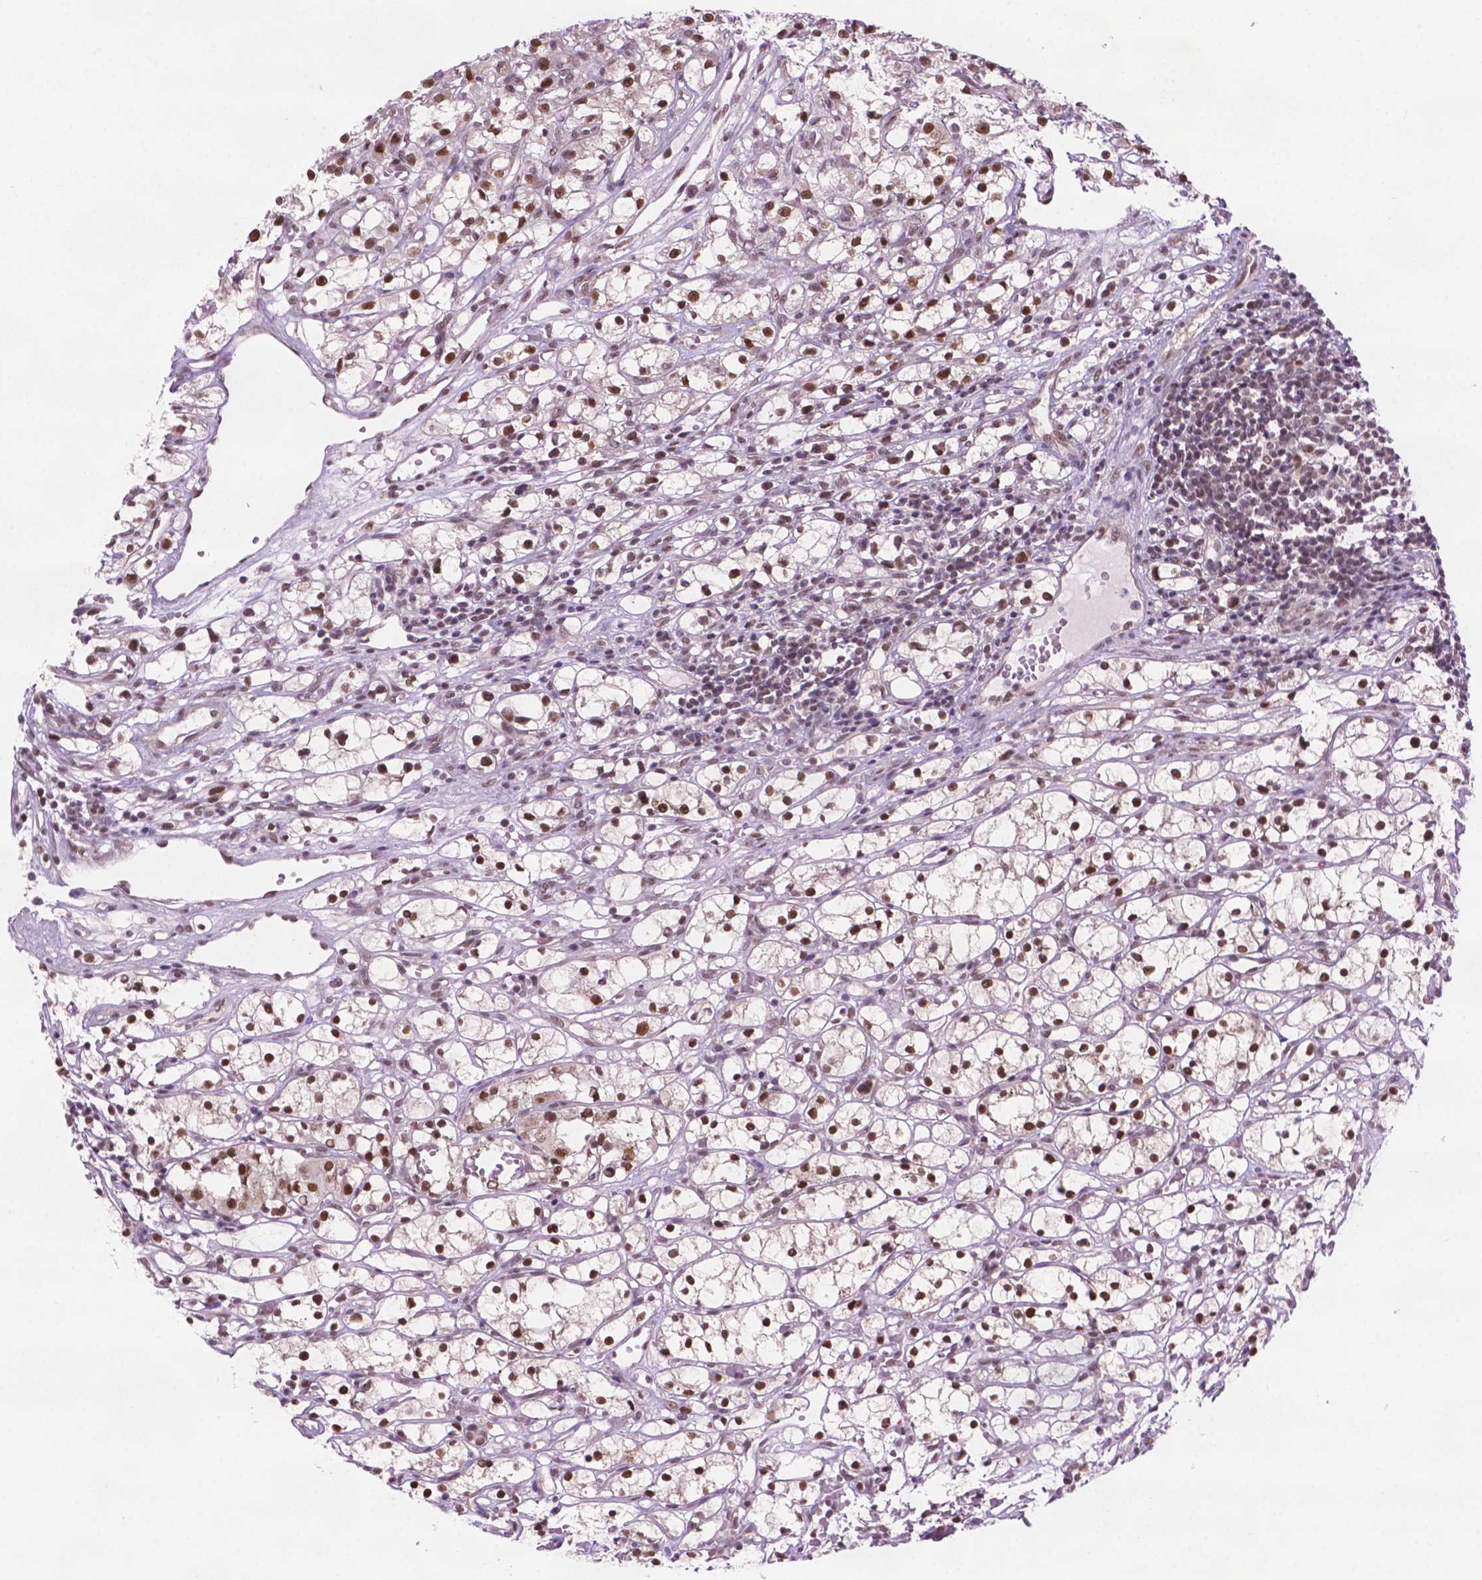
{"staining": {"intensity": "moderate", "quantity": "25%-75%", "location": "nuclear"}, "tissue": "renal cancer", "cell_type": "Tumor cells", "image_type": "cancer", "snomed": [{"axis": "morphology", "description": "Adenocarcinoma, NOS"}, {"axis": "topography", "description": "Kidney"}], "caption": "This micrograph exhibits immunohistochemistry staining of renal cancer, with medium moderate nuclear staining in about 25%-75% of tumor cells.", "gene": "PHAX", "patient": {"sex": "female", "age": 59}}